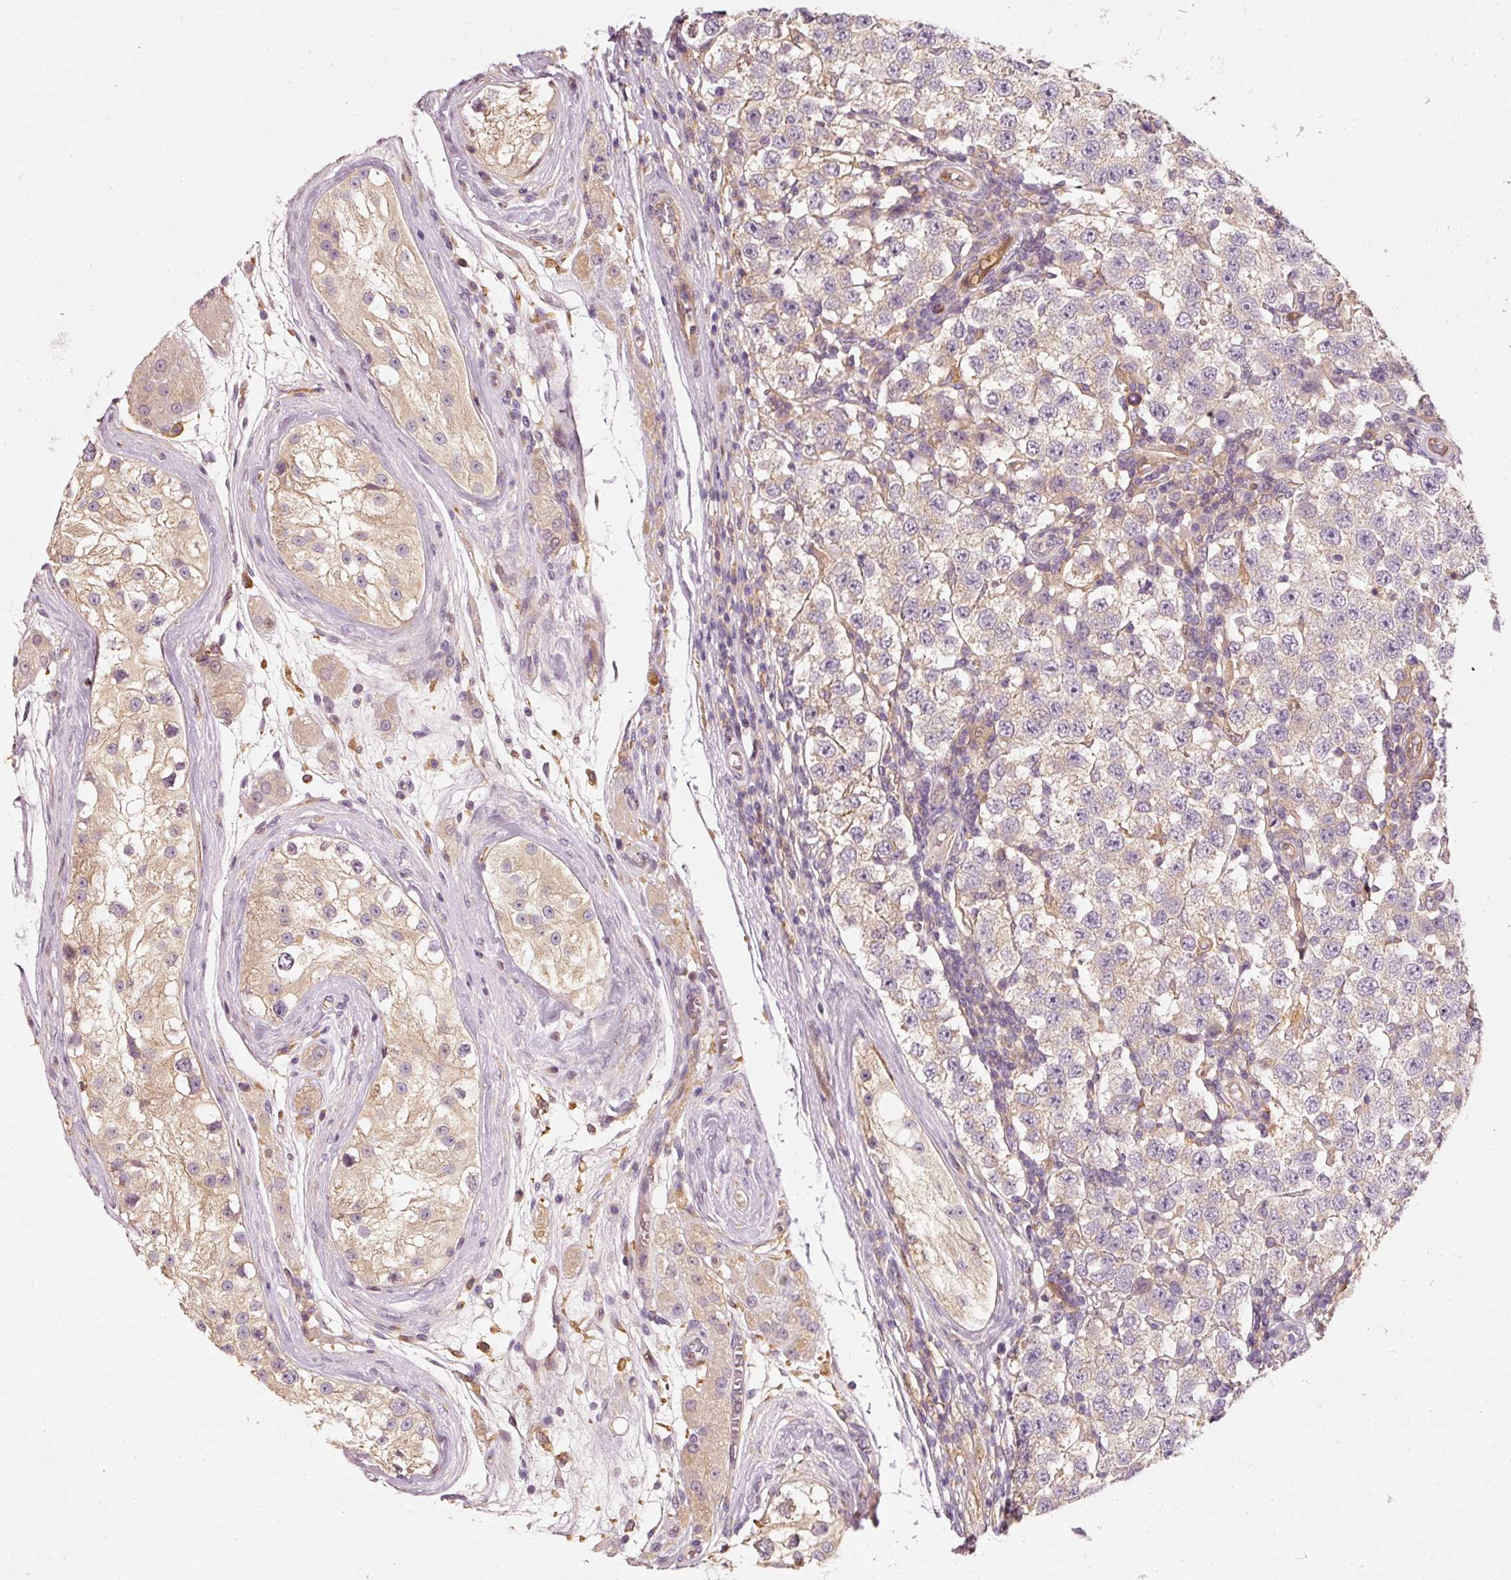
{"staining": {"intensity": "weak", "quantity": "<25%", "location": "cytoplasmic/membranous"}, "tissue": "testis cancer", "cell_type": "Tumor cells", "image_type": "cancer", "snomed": [{"axis": "morphology", "description": "Seminoma, NOS"}, {"axis": "topography", "description": "Testis"}], "caption": "High power microscopy photomicrograph of an IHC micrograph of seminoma (testis), revealing no significant positivity in tumor cells.", "gene": "IQGAP2", "patient": {"sex": "male", "age": 34}}